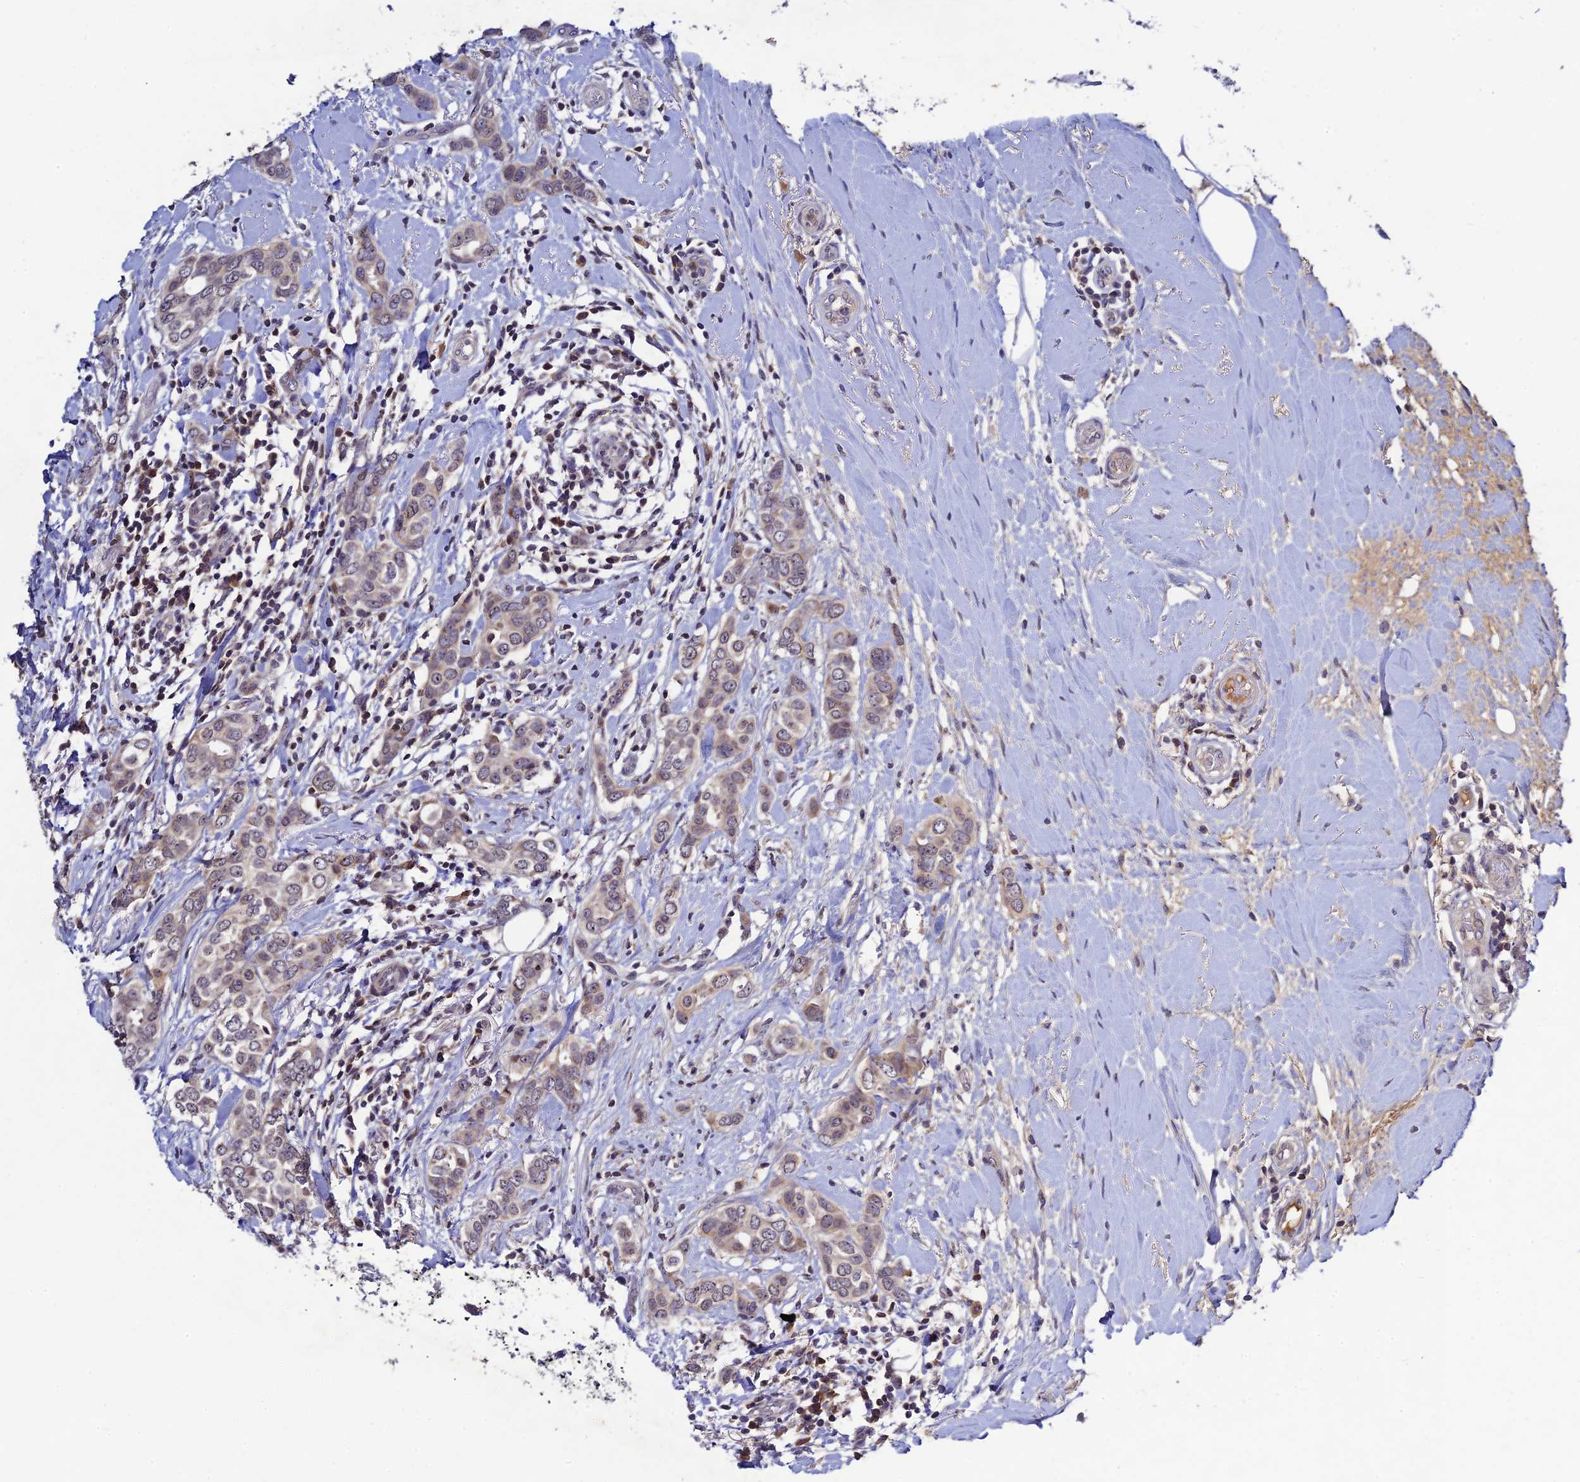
{"staining": {"intensity": "weak", "quantity": "<25%", "location": "cytoplasmic/membranous"}, "tissue": "breast cancer", "cell_type": "Tumor cells", "image_type": "cancer", "snomed": [{"axis": "morphology", "description": "Lobular carcinoma"}, {"axis": "topography", "description": "Breast"}], "caption": "Immunohistochemistry image of neoplastic tissue: human lobular carcinoma (breast) stained with DAB reveals no significant protein positivity in tumor cells.", "gene": "CHST5", "patient": {"sex": "female", "age": 51}}